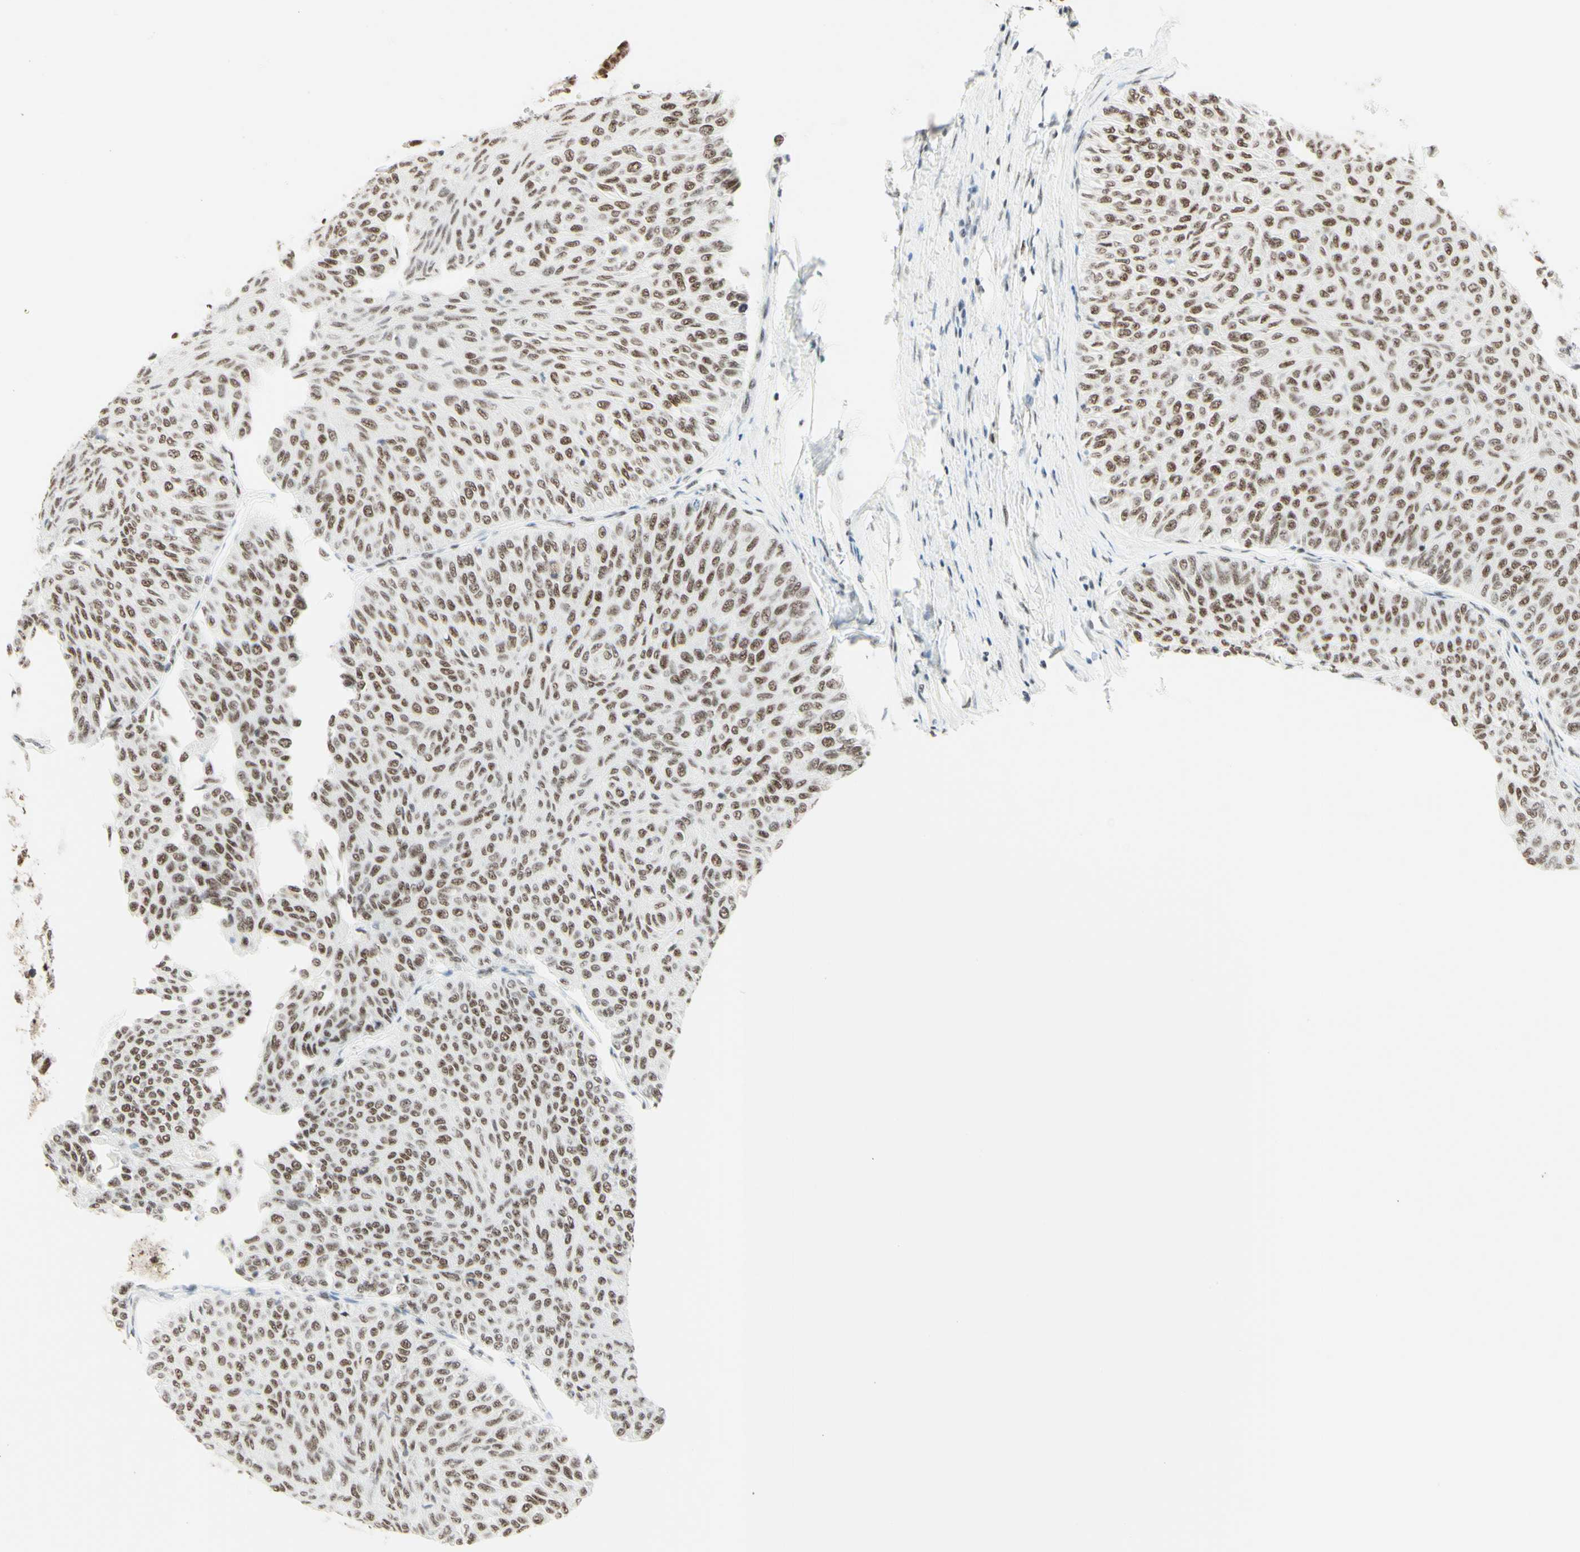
{"staining": {"intensity": "moderate", "quantity": ">75%", "location": "nuclear"}, "tissue": "urothelial cancer", "cell_type": "Tumor cells", "image_type": "cancer", "snomed": [{"axis": "morphology", "description": "Urothelial carcinoma, Low grade"}, {"axis": "topography", "description": "Urinary bladder"}], "caption": "Protein positivity by IHC exhibits moderate nuclear staining in approximately >75% of tumor cells in urothelial cancer.", "gene": "WTAP", "patient": {"sex": "male", "age": 78}}